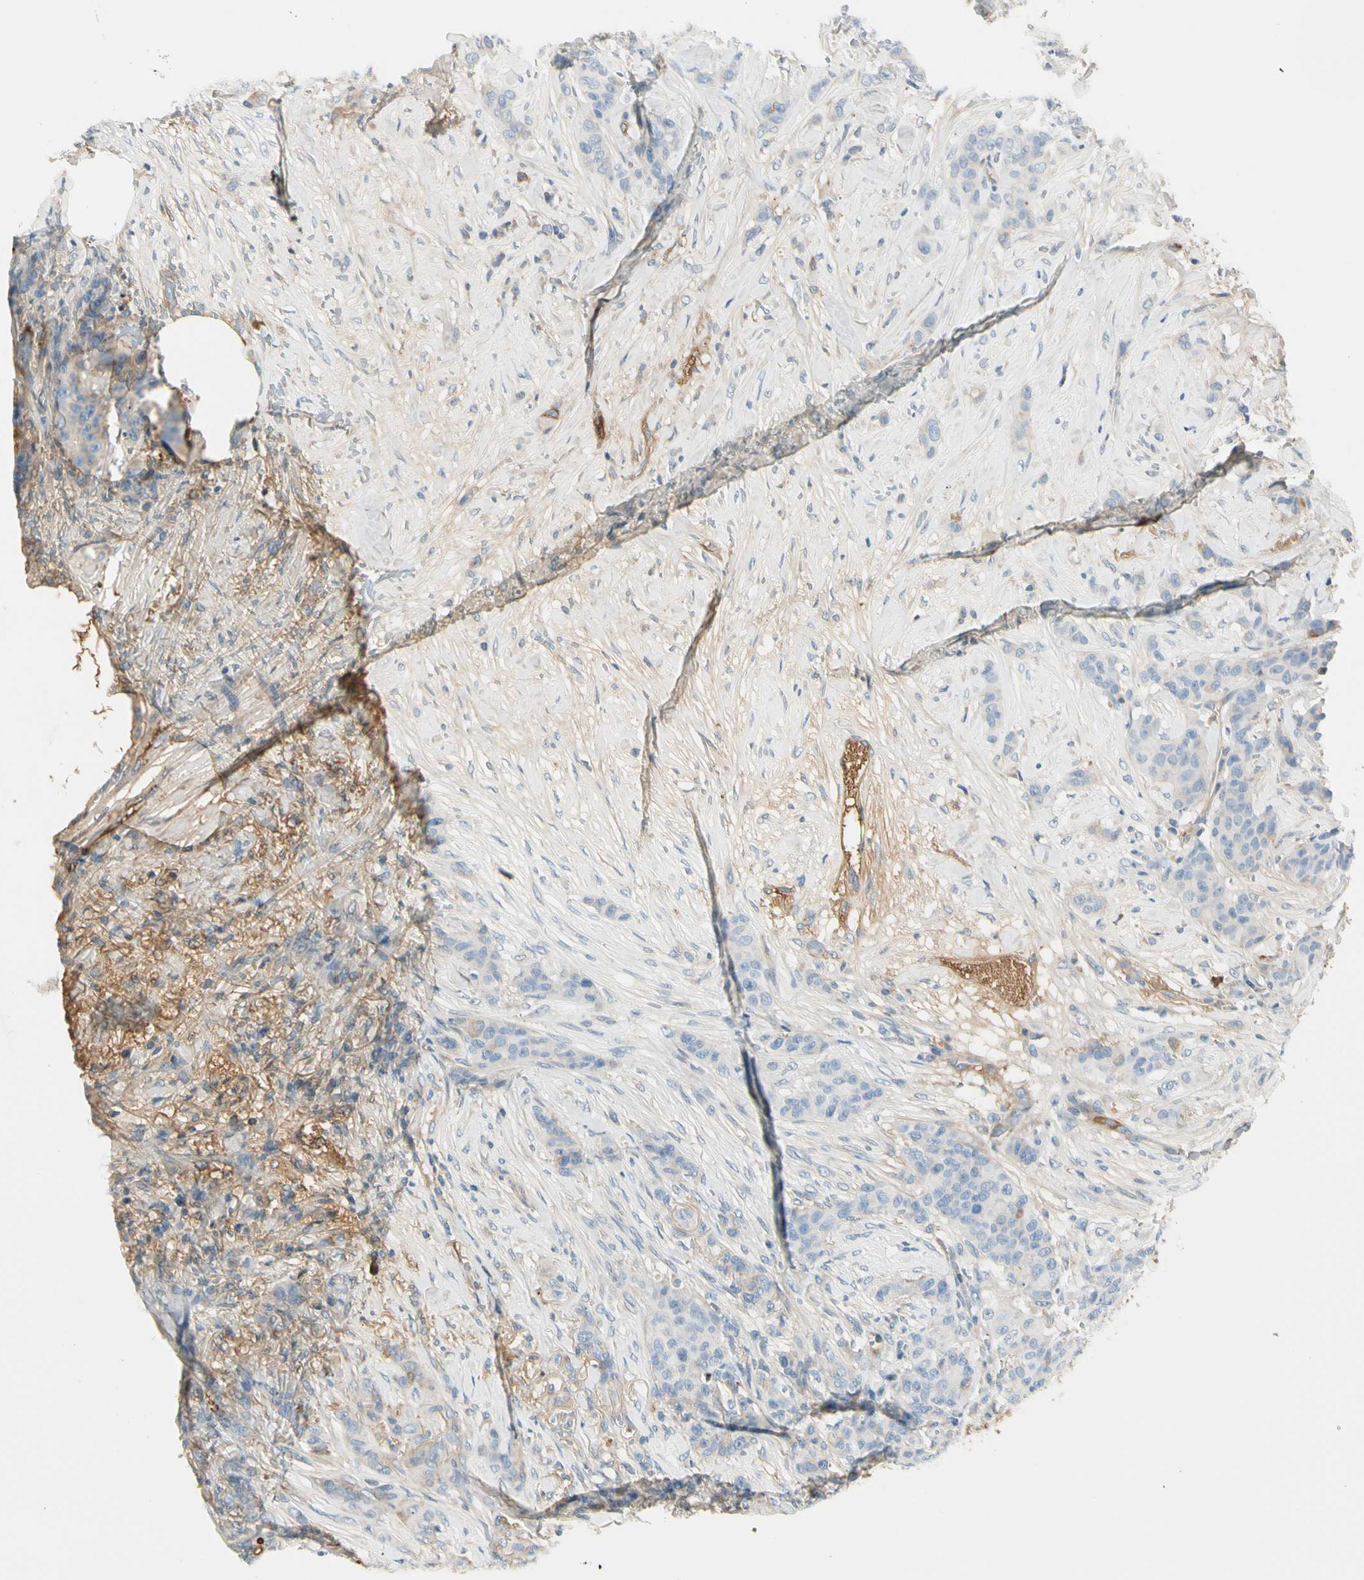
{"staining": {"intensity": "weak", "quantity": "25%-75%", "location": "cytoplasmic/membranous"}, "tissue": "breast cancer", "cell_type": "Tumor cells", "image_type": "cancer", "snomed": [{"axis": "morphology", "description": "Duct carcinoma"}, {"axis": "topography", "description": "Breast"}], "caption": "Brown immunohistochemical staining in breast cancer displays weak cytoplasmic/membranous expression in approximately 25%-75% of tumor cells. Immunohistochemistry stains the protein of interest in brown and the nuclei are stained blue.", "gene": "LAMB3", "patient": {"sex": "female", "age": 40}}